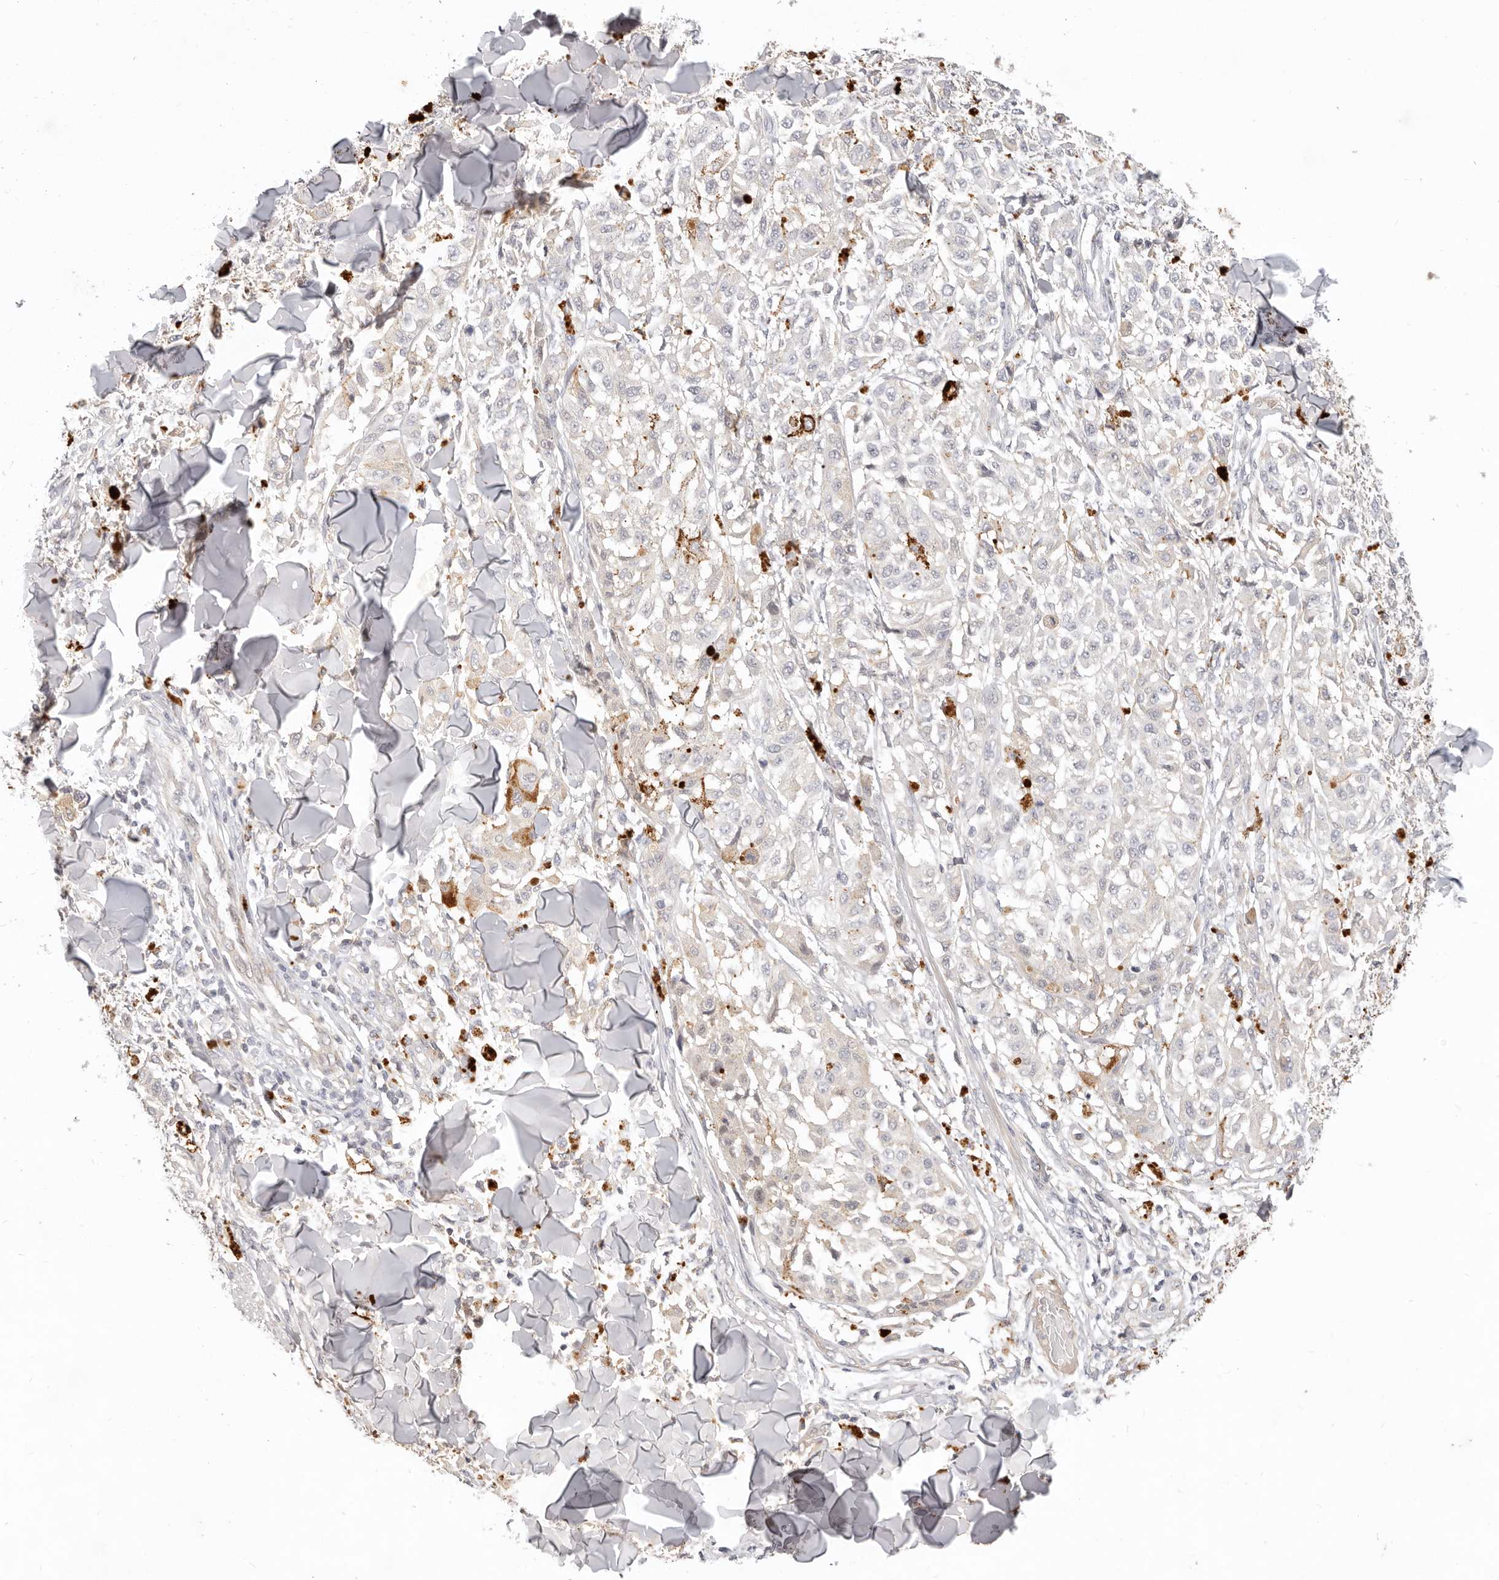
{"staining": {"intensity": "negative", "quantity": "none", "location": "none"}, "tissue": "melanoma", "cell_type": "Tumor cells", "image_type": "cancer", "snomed": [{"axis": "morphology", "description": "Malignant melanoma, NOS"}, {"axis": "topography", "description": "Skin"}], "caption": "Image shows no protein positivity in tumor cells of melanoma tissue.", "gene": "USP49", "patient": {"sex": "female", "age": 64}}